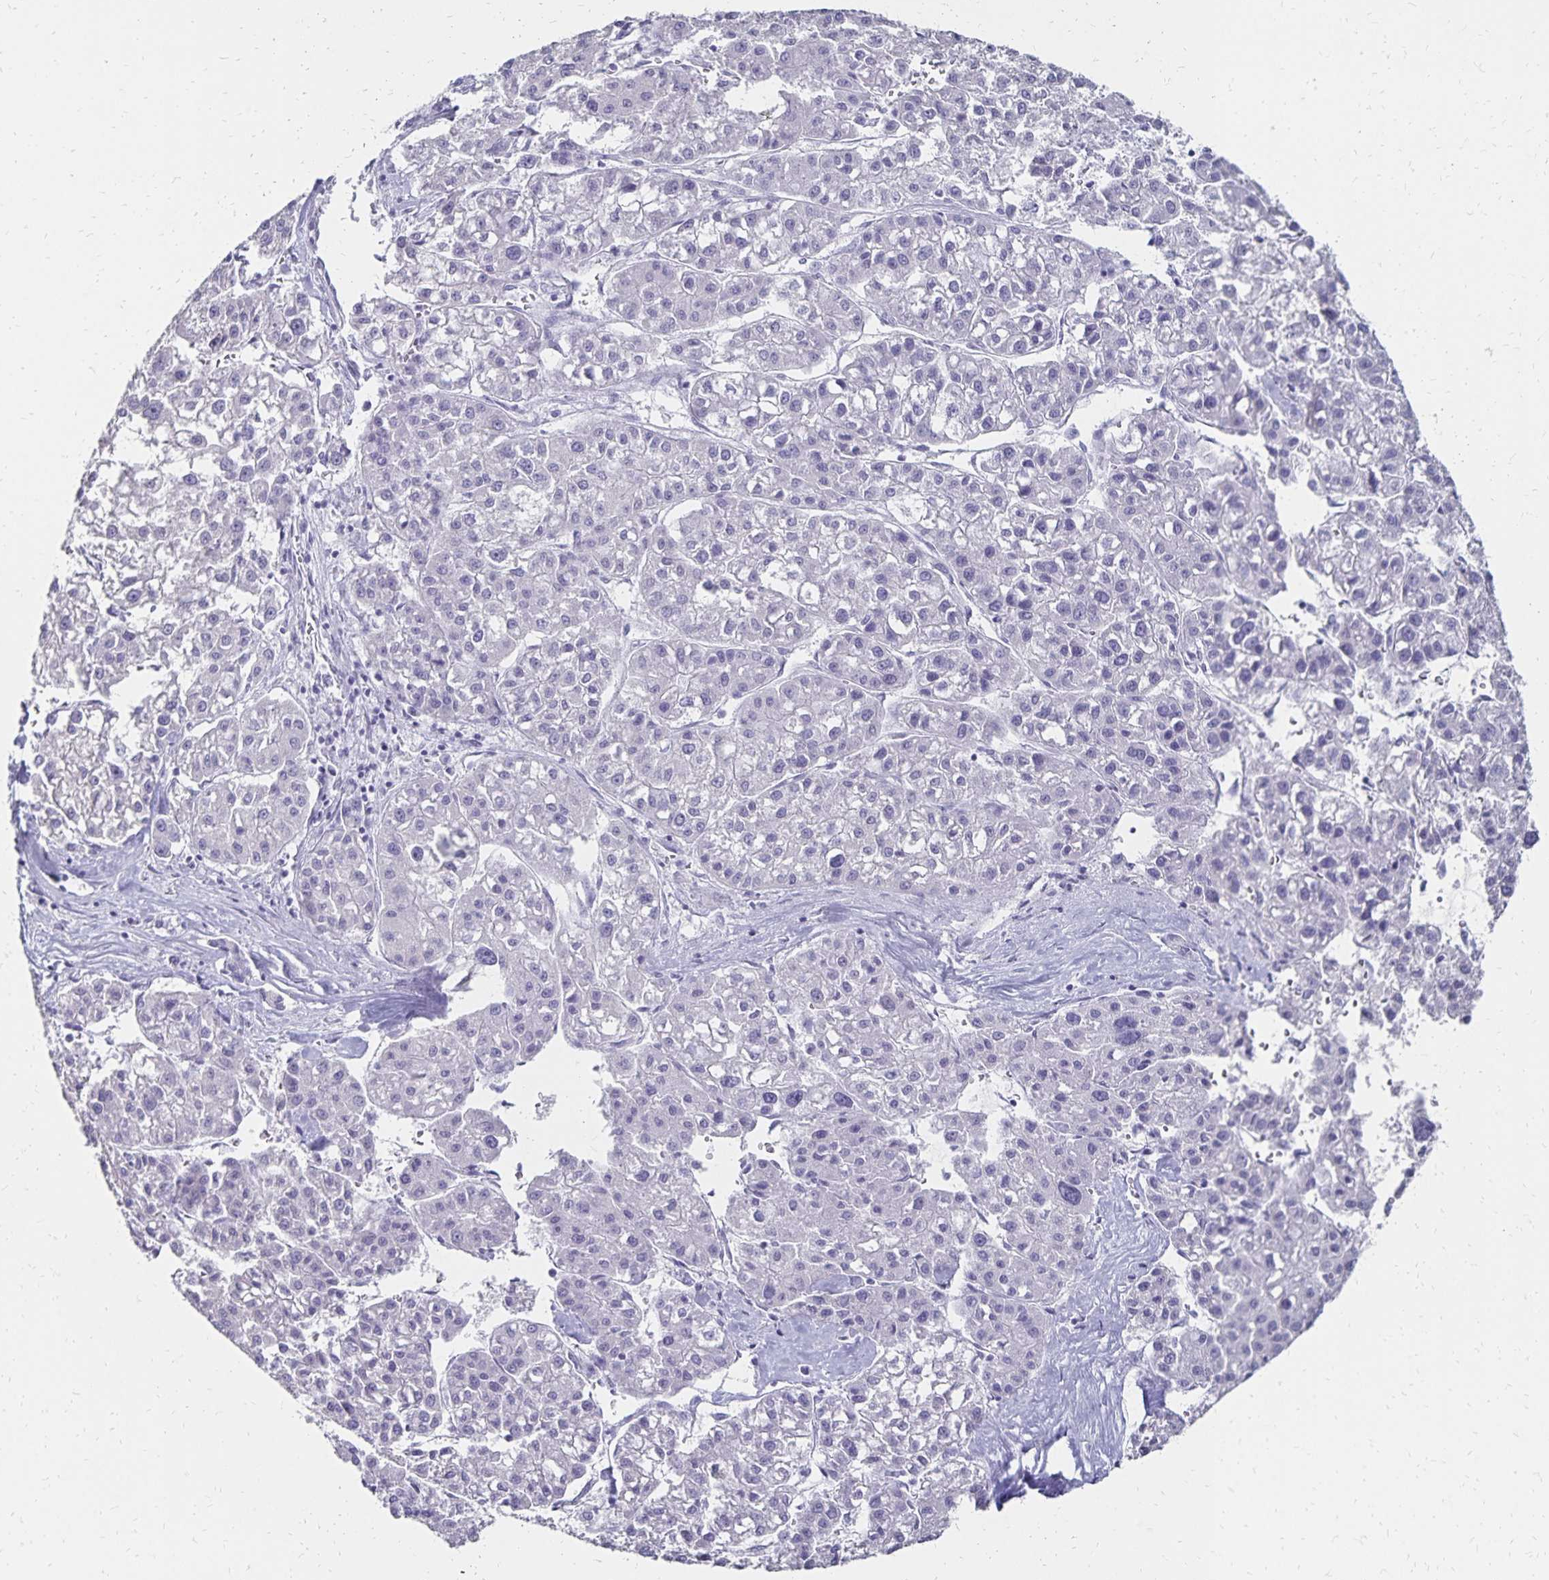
{"staining": {"intensity": "negative", "quantity": "none", "location": "none"}, "tissue": "liver cancer", "cell_type": "Tumor cells", "image_type": "cancer", "snomed": [{"axis": "morphology", "description": "Carcinoma, Hepatocellular, NOS"}, {"axis": "topography", "description": "Liver"}], "caption": "An image of human liver cancer is negative for staining in tumor cells.", "gene": "GIP", "patient": {"sex": "male", "age": 73}}